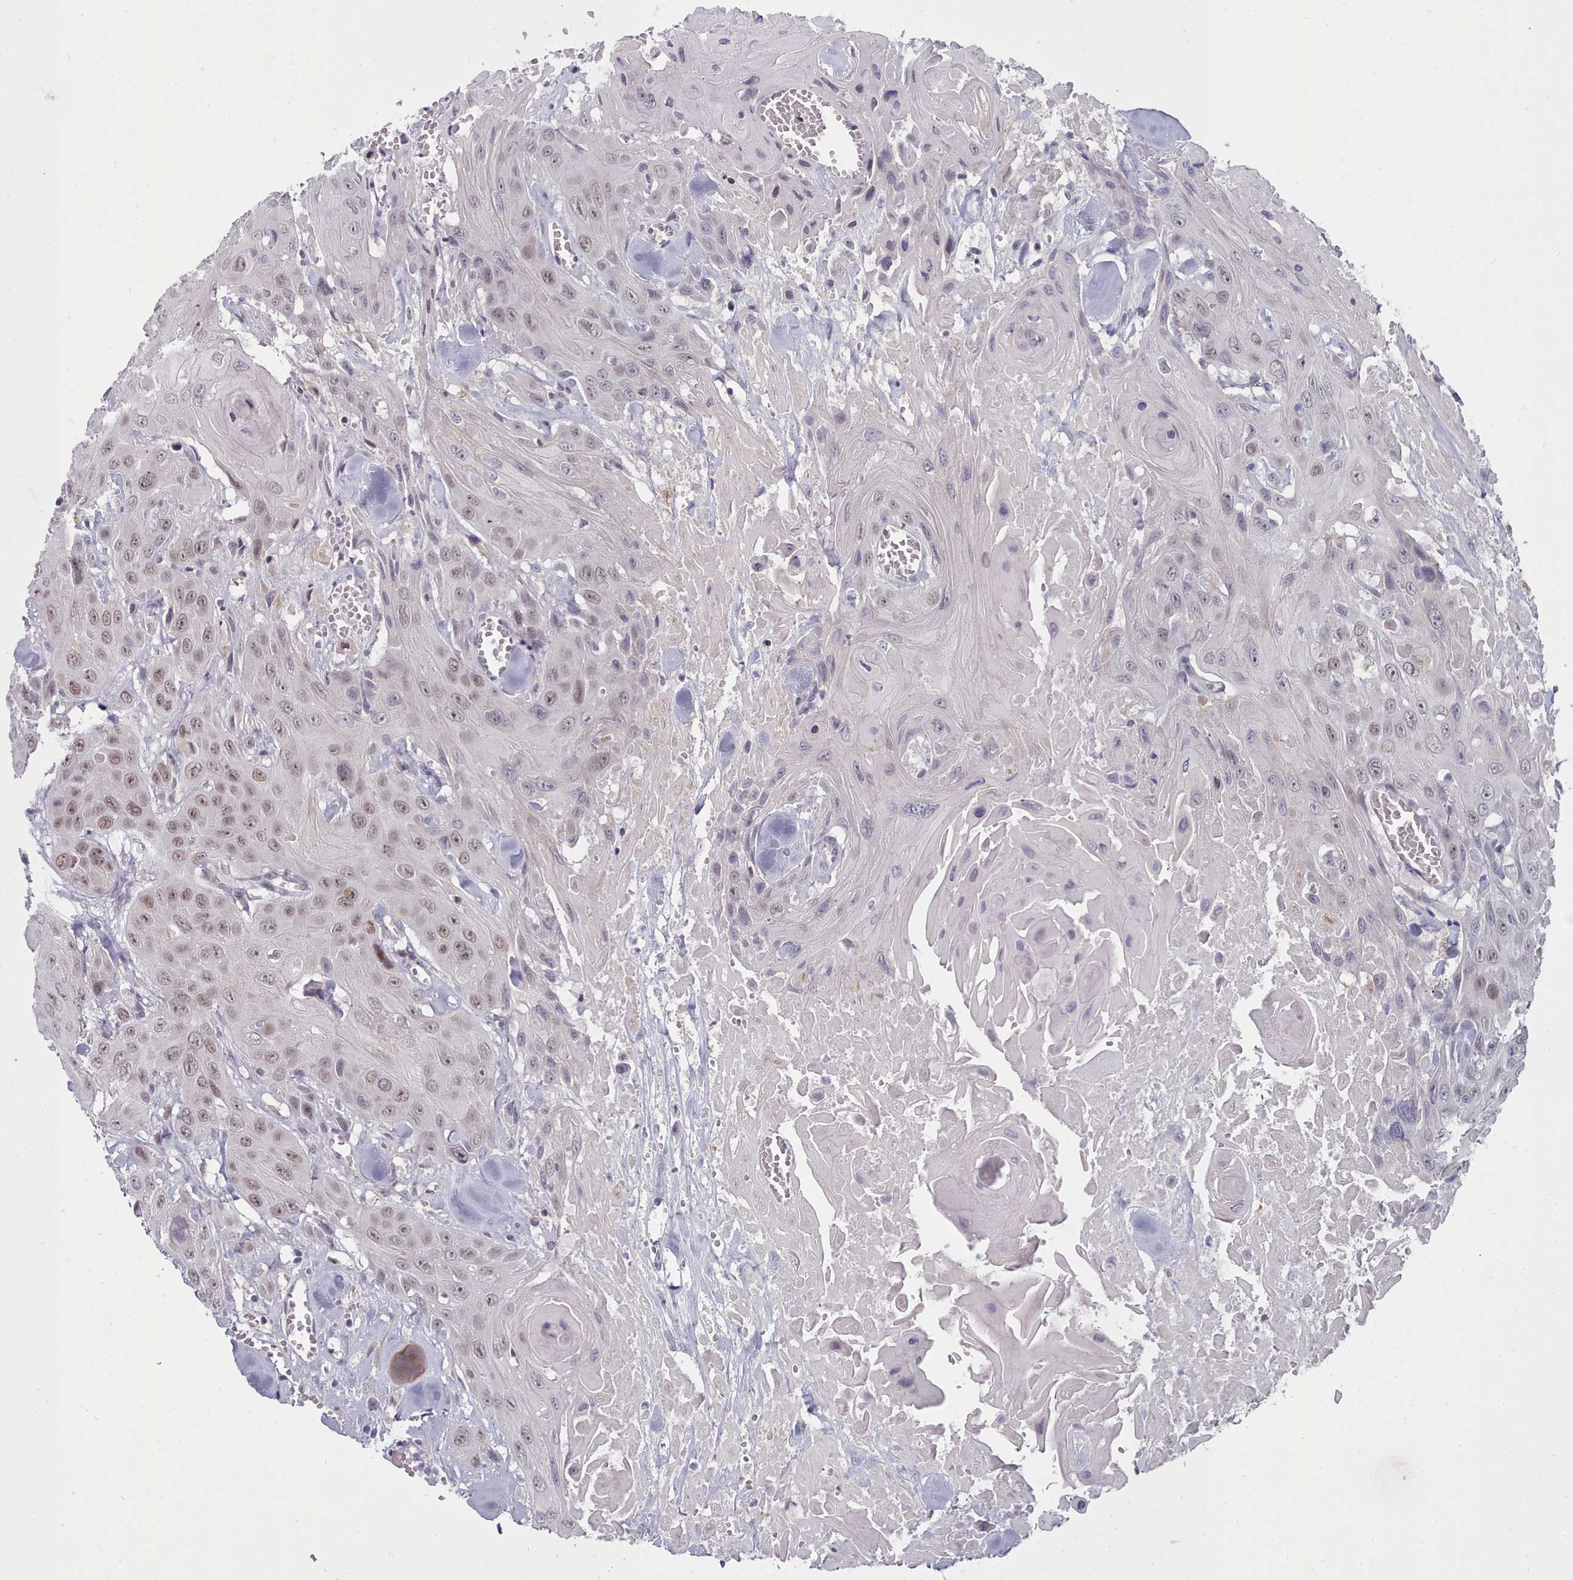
{"staining": {"intensity": "weak", "quantity": "25%-75%", "location": "nuclear"}, "tissue": "head and neck cancer", "cell_type": "Tumor cells", "image_type": "cancer", "snomed": [{"axis": "morphology", "description": "Squamous cell carcinoma, NOS"}, {"axis": "topography", "description": "Head-Neck"}], "caption": "Weak nuclear protein staining is identified in approximately 25%-75% of tumor cells in head and neck cancer.", "gene": "GINS1", "patient": {"sex": "male", "age": 81}}